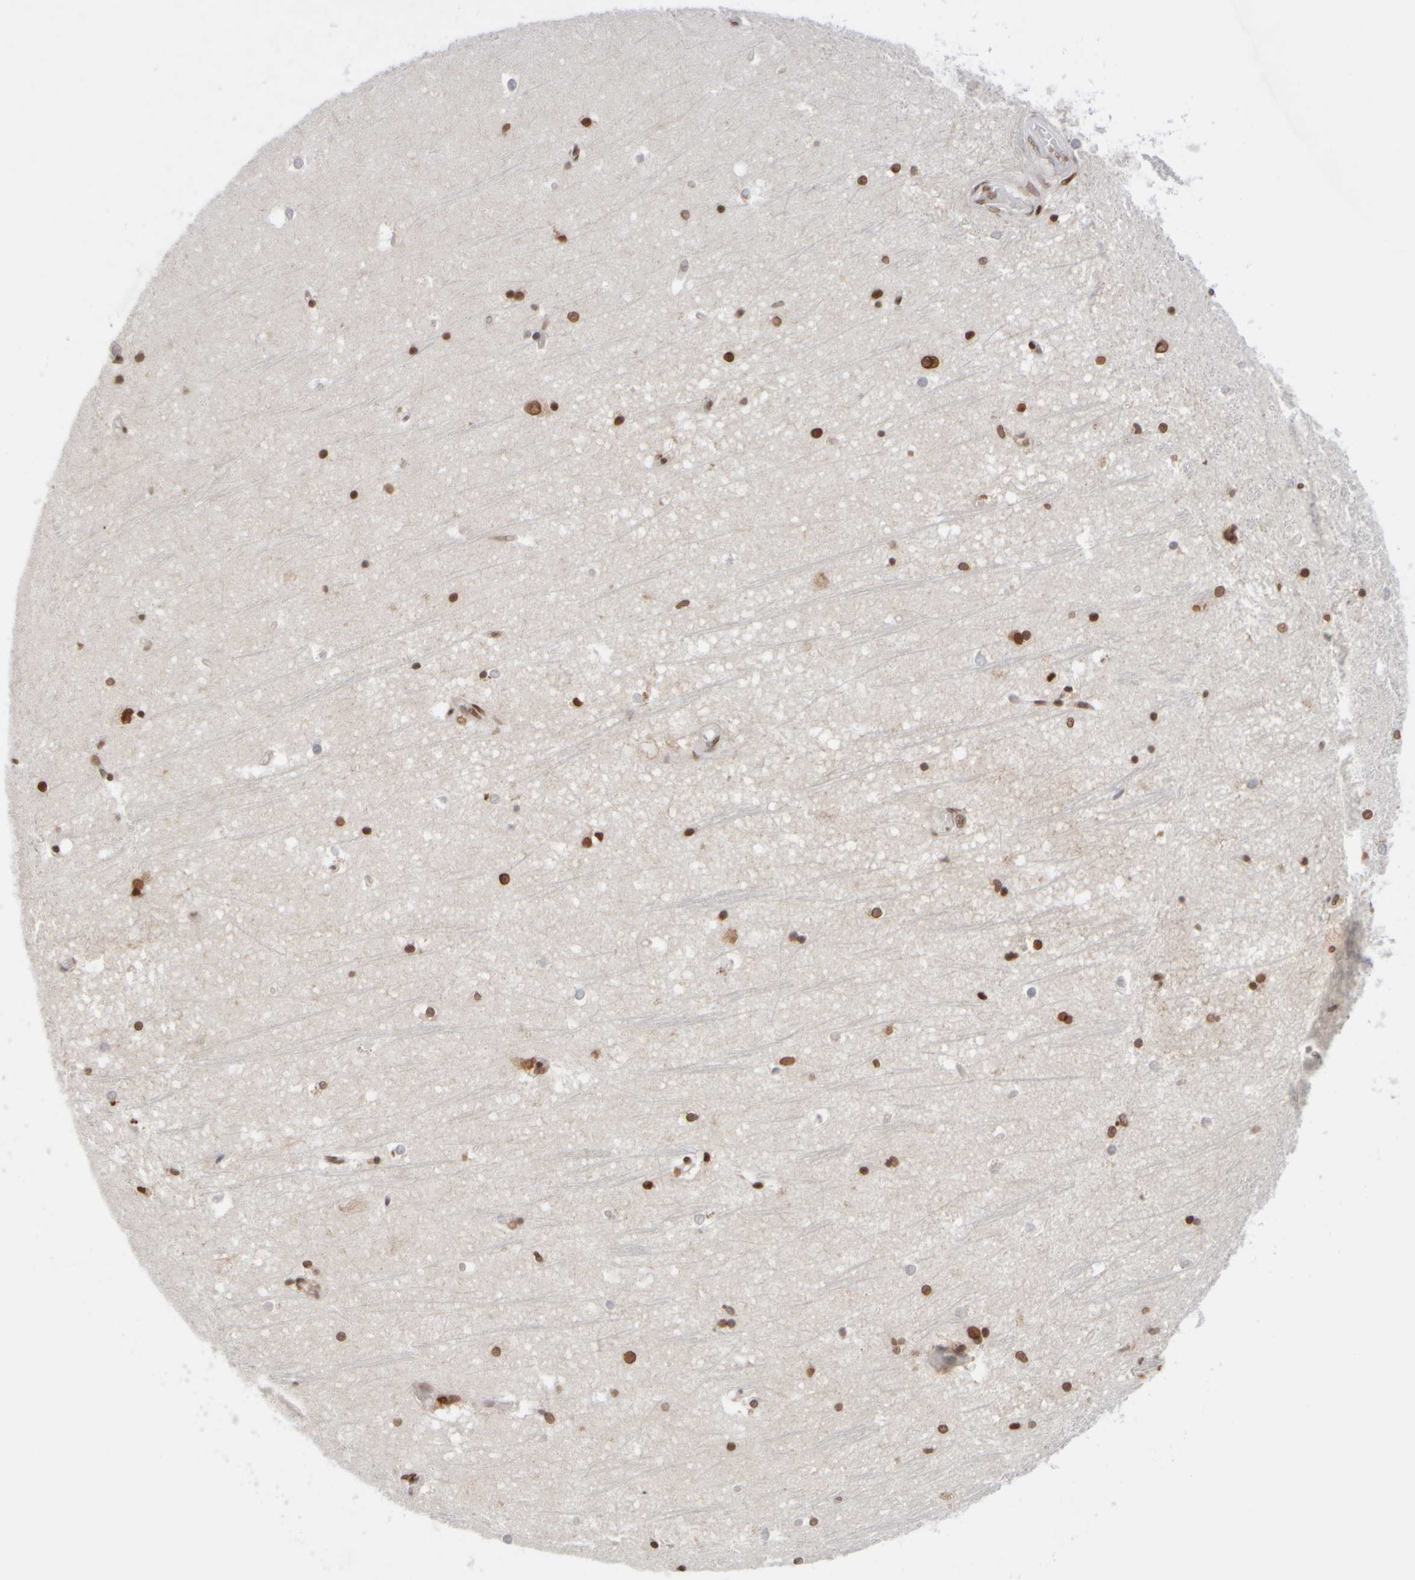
{"staining": {"intensity": "moderate", "quantity": ">75%", "location": "cytoplasmic/membranous,nuclear"}, "tissue": "hippocampus", "cell_type": "Glial cells", "image_type": "normal", "snomed": [{"axis": "morphology", "description": "Normal tissue, NOS"}, {"axis": "topography", "description": "Hippocampus"}], "caption": "DAB immunohistochemical staining of normal hippocampus reveals moderate cytoplasmic/membranous,nuclear protein positivity in approximately >75% of glial cells.", "gene": "ZC3HC1", "patient": {"sex": "male", "age": 45}}